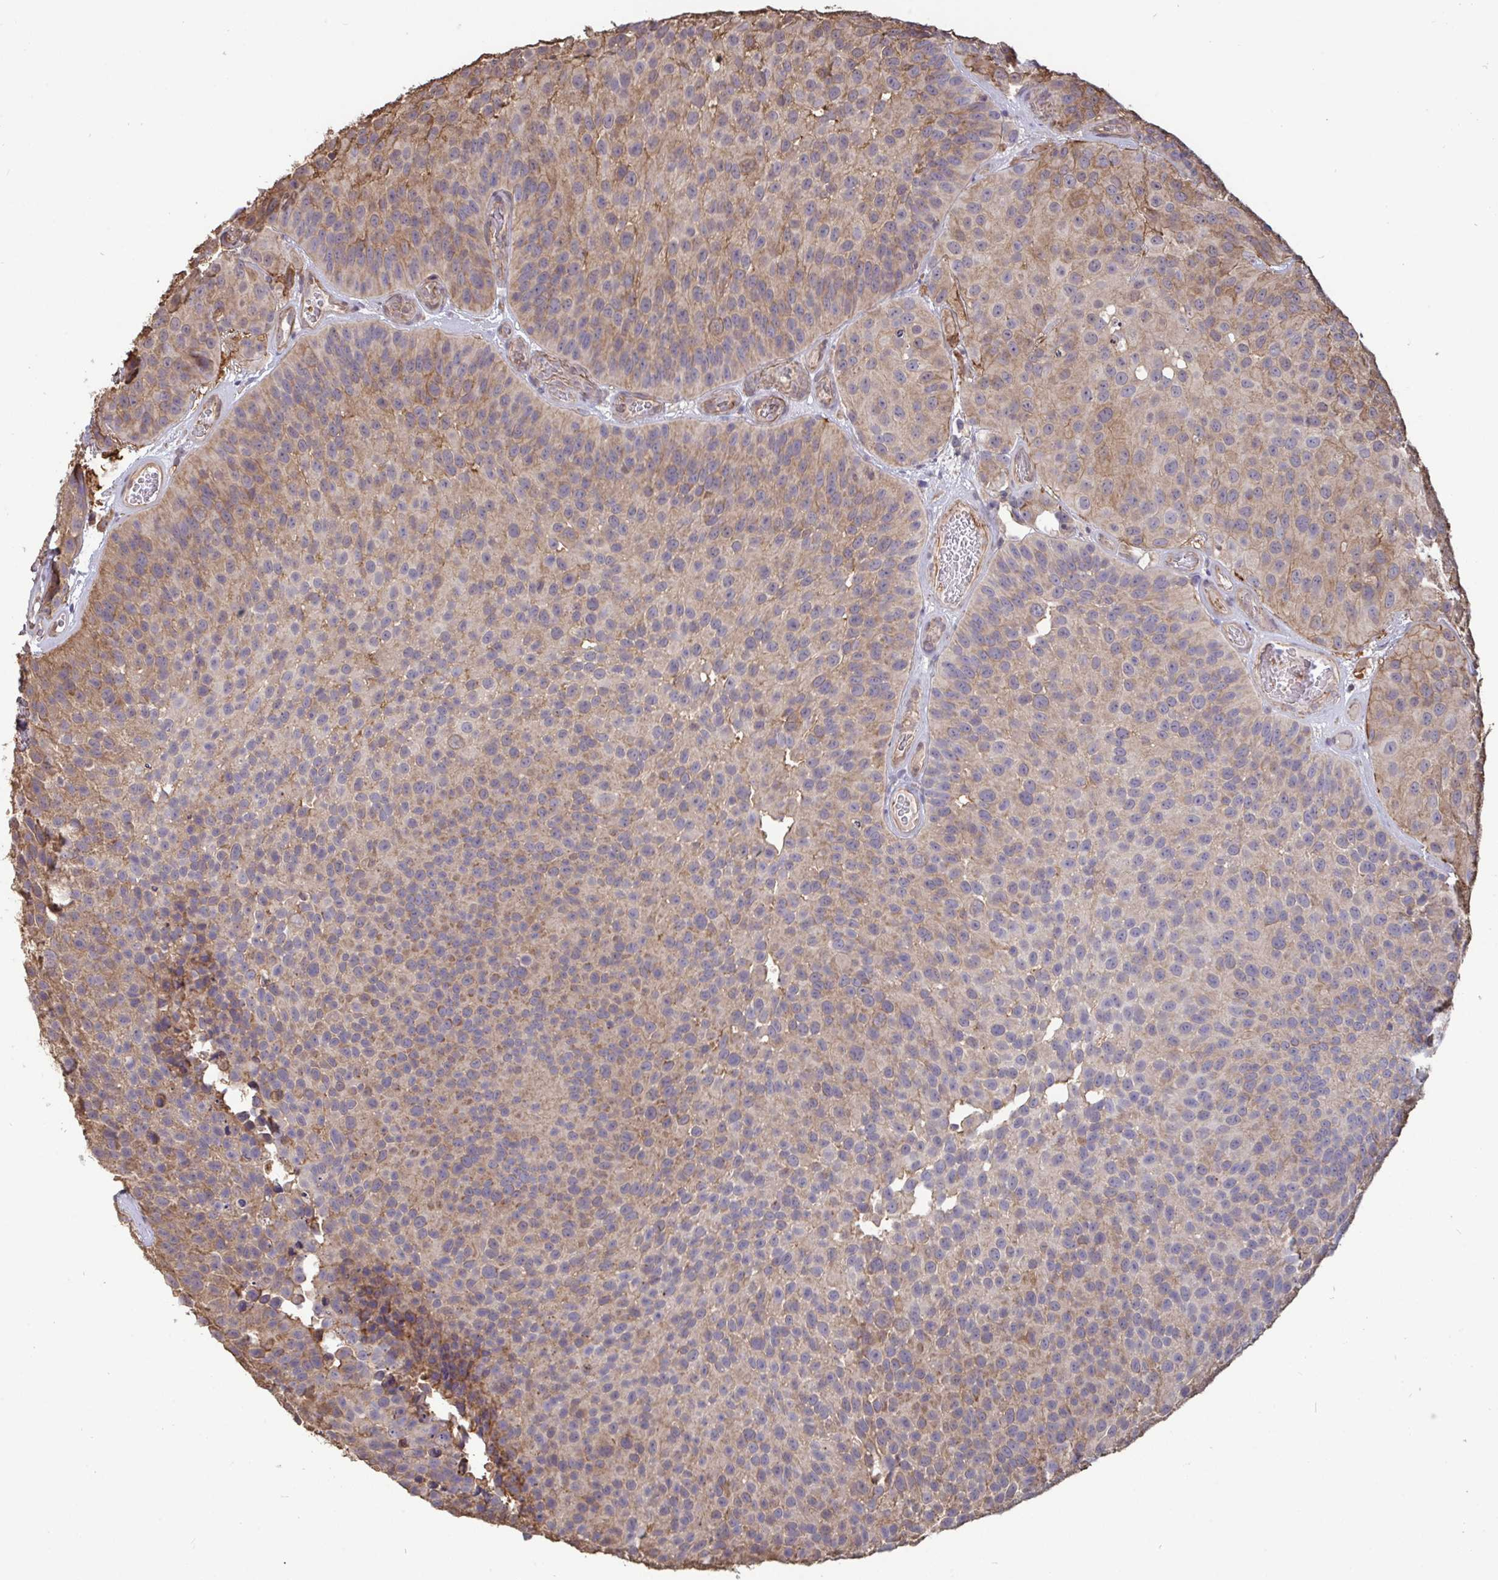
{"staining": {"intensity": "weak", "quantity": "25%-75%", "location": "cytoplasmic/membranous"}, "tissue": "urothelial cancer", "cell_type": "Tumor cells", "image_type": "cancer", "snomed": [{"axis": "morphology", "description": "Urothelial carcinoma, Low grade"}, {"axis": "topography", "description": "Urinary bladder"}], "caption": "Immunohistochemical staining of urothelial cancer shows low levels of weak cytoplasmic/membranous expression in about 25%-75% of tumor cells.", "gene": "ISCU", "patient": {"sex": "male", "age": 76}}